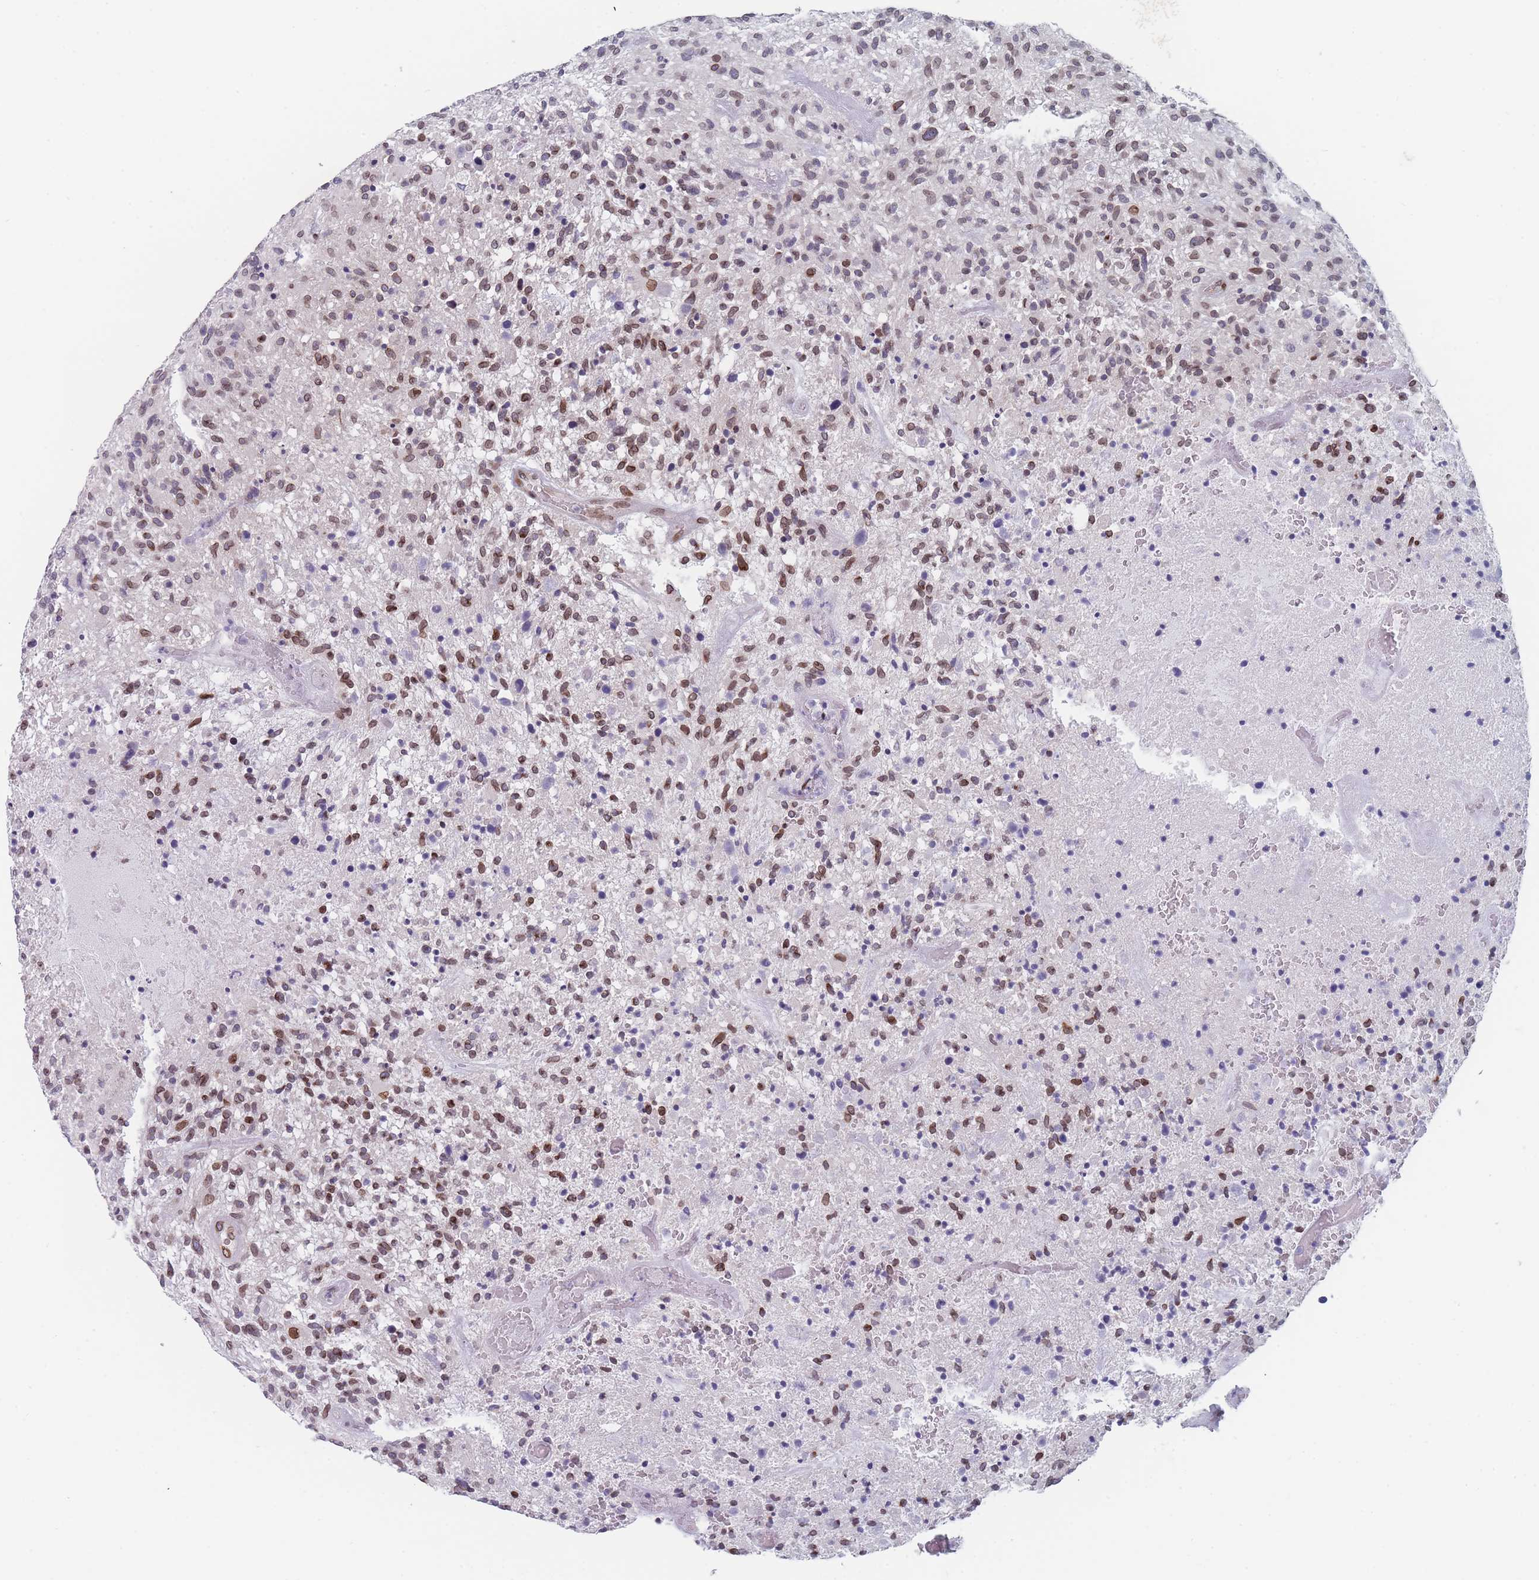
{"staining": {"intensity": "moderate", "quantity": "25%-75%", "location": "cytoplasmic/membranous,nuclear"}, "tissue": "glioma", "cell_type": "Tumor cells", "image_type": "cancer", "snomed": [{"axis": "morphology", "description": "Glioma, malignant, High grade"}, {"axis": "topography", "description": "Brain"}], "caption": "A brown stain shows moderate cytoplasmic/membranous and nuclear expression of a protein in human glioma tumor cells. (DAB = brown stain, brightfield microscopy at high magnification).", "gene": "ZBTB1", "patient": {"sex": "male", "age": 47}}